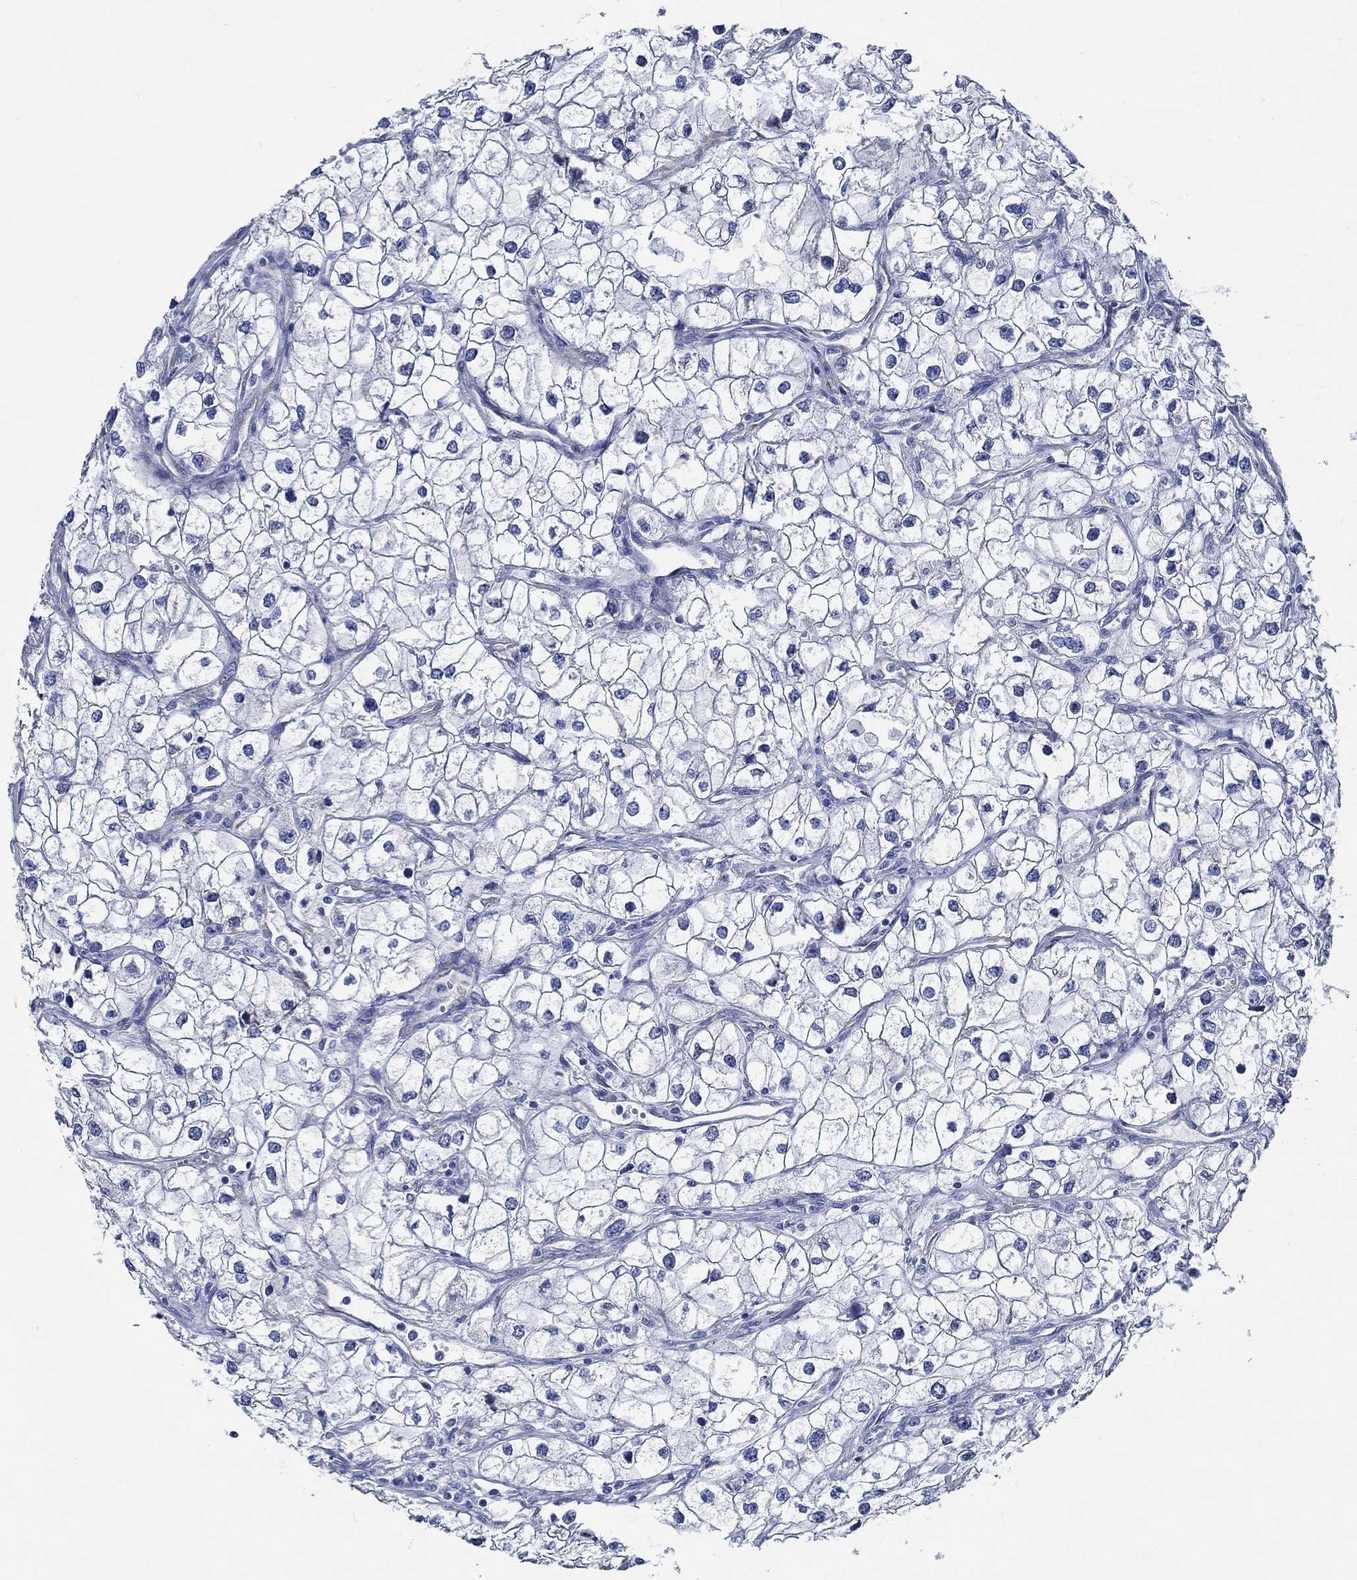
{"staining": {"intensity": "negative", "quantity": "none", "location": "none"}, "tissue": "renal cancer", "cell_type": "Tumor cells", "image_type": "cancer", "snomed": [{"axis": "morphology", "description": "Adenocarcinoma, NOS"}, {"axis": "topography", "description": "Kidney"}], "caption": "Immunohistochemistry of adenocarcinoma (renal) reveals no expression in tumor cells. (DAB IHC, high magnification).", "gene": "HECW2", "patient": {"sex": "male", "age": 59}}